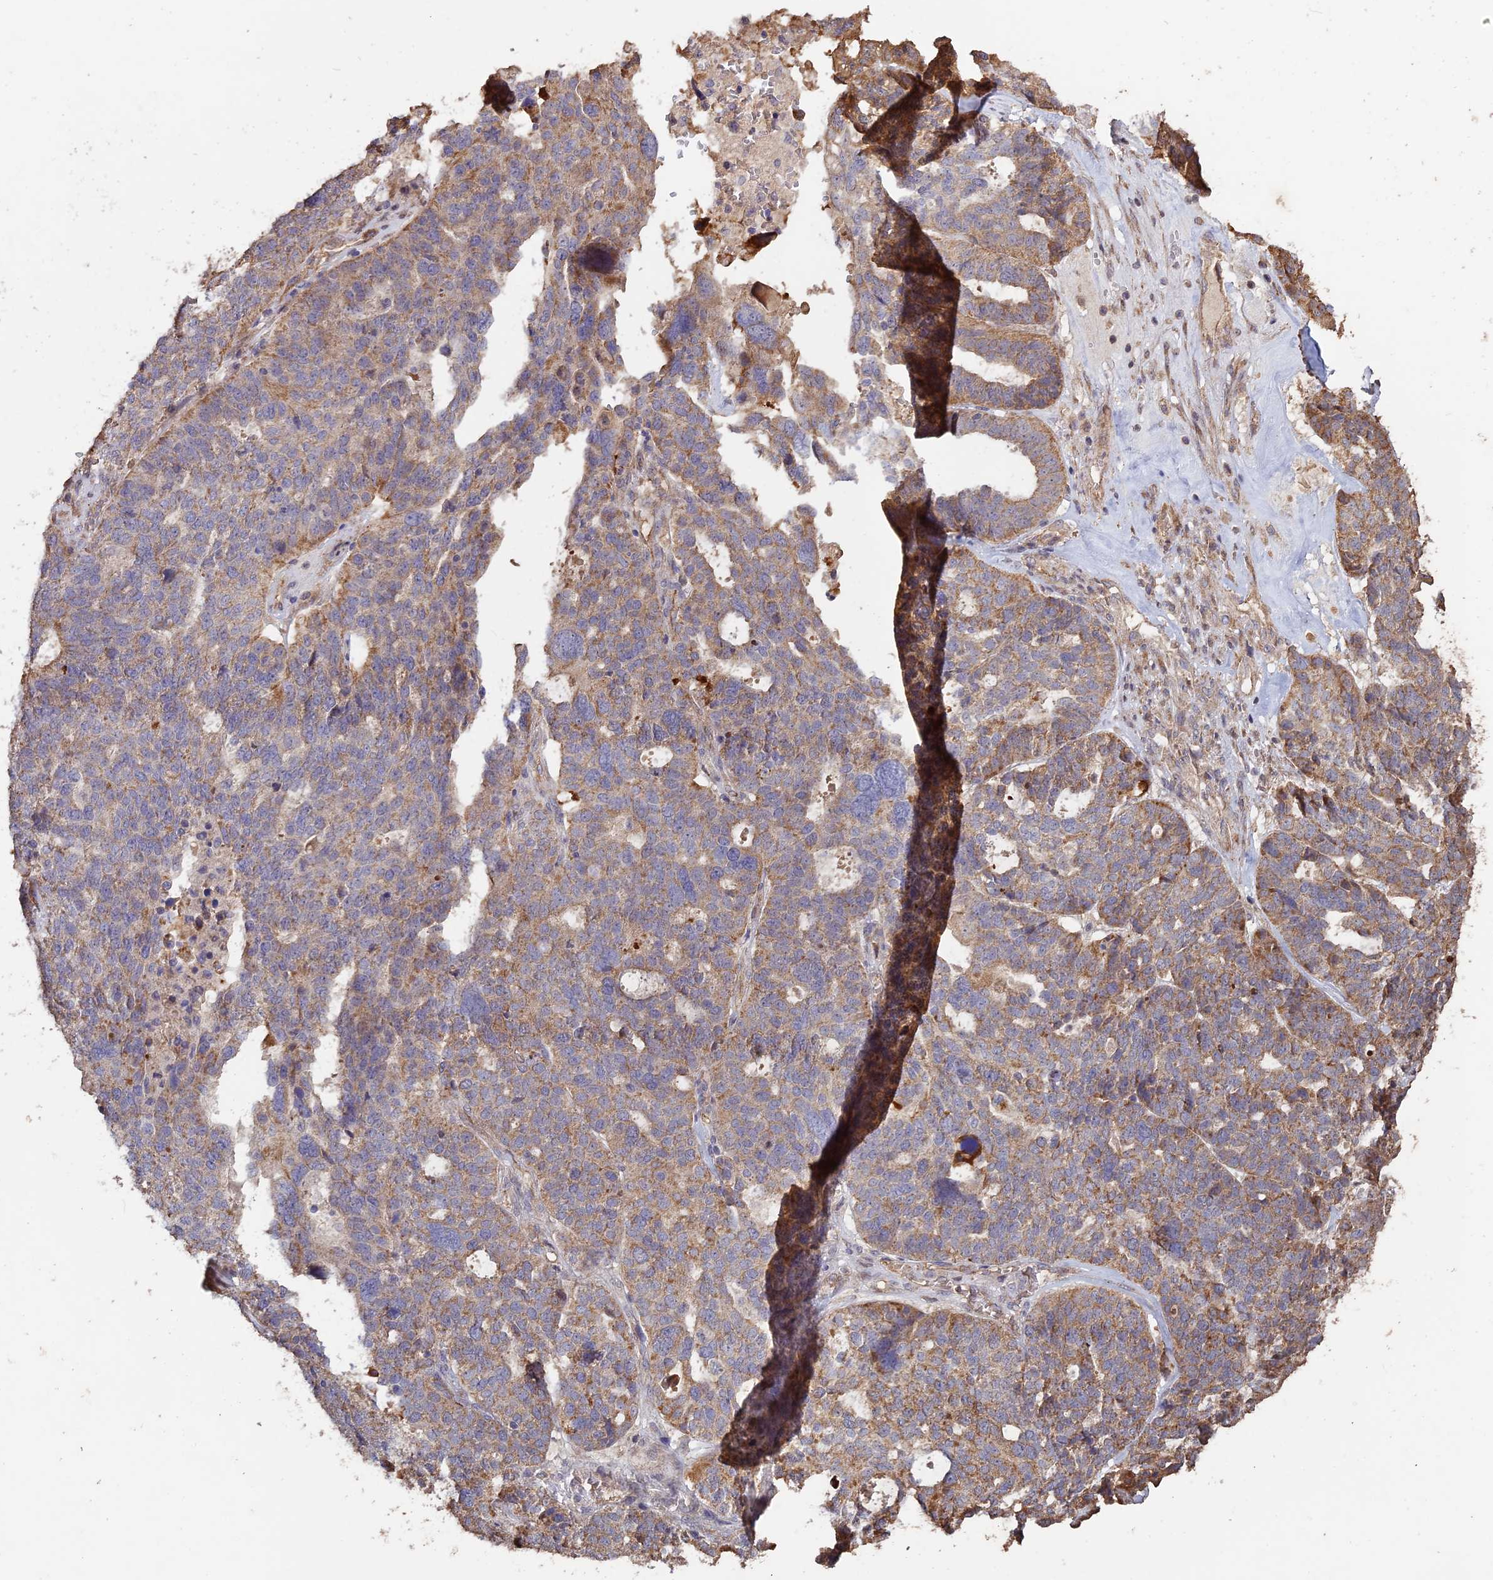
{"staining": {"intensity": "weak", "quantity": ">75%", "location": "cytoplasmic/membranous"}, "tissue": "ovarian cancer", "cell_type": "Tumor cells", "image_type": "cancer", "snomed": [{"axis": "morphology", "description": "Cystadenocarcinoma, serous, NOS"}, {"axis": "topography", "description": "Ovary"}], "caption": "Human ovarian serous cystadenocarcinoma stained for a protein (brown) shows weak cytoplasmic/membranous positive positivity in approximately >75% of tumor cells.", "gene": "LAYN", "patient": {"sex": "female", "age": 59}}